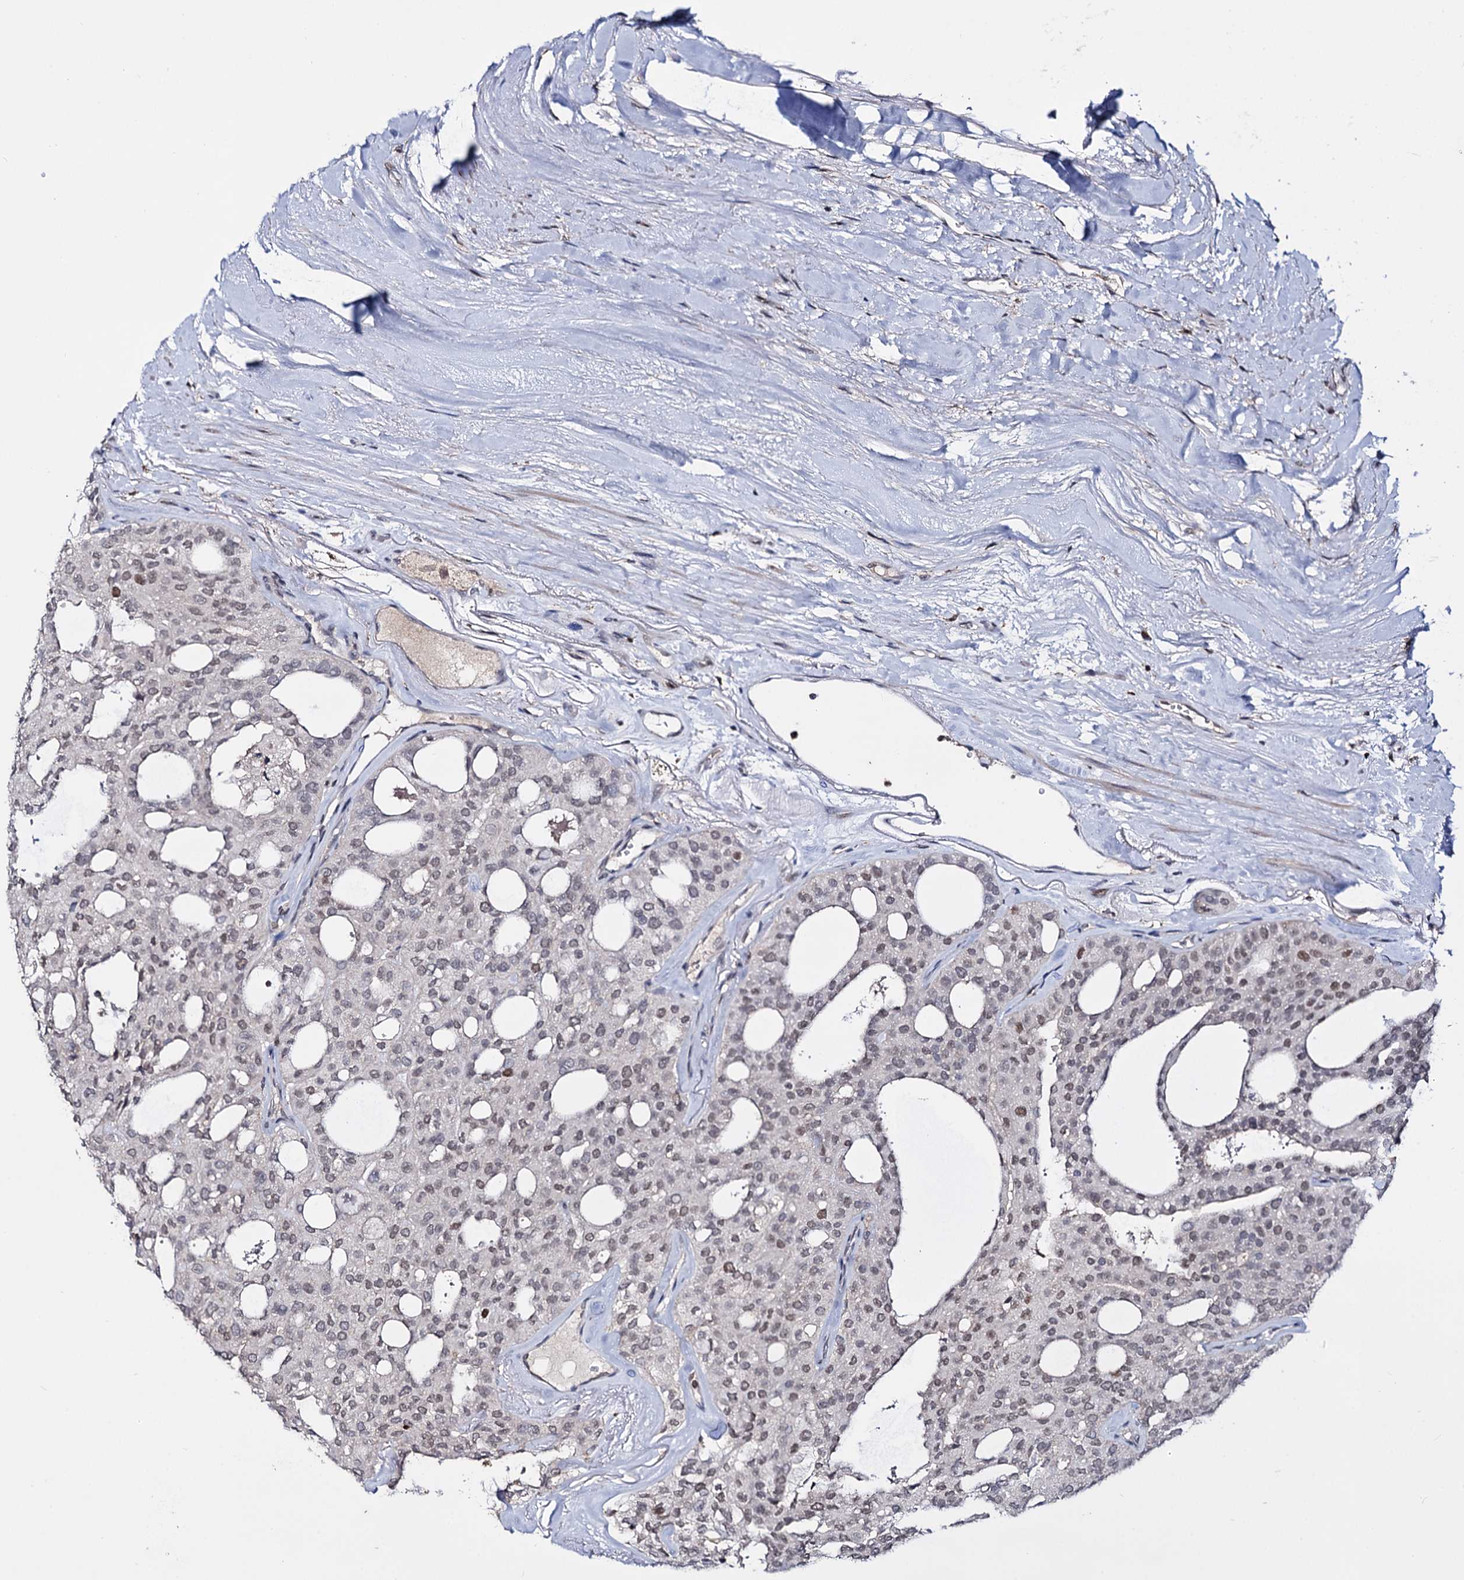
{"staining": {"intensity": "weak", "quantity": "25%-75%", "location": "nuclear"}, "tissue": "thyroid cancer", "cell_type": "Tumor cells", "image_type": "cancer", "snomed": [{"axis": "morphology", "description": "Follicular adenoma carcinoma, NOS"}, {"axis": "topography", "description": "Thyroid gland"}], "caption": "High-magnification brightfield microscopy of thyroid follicular adenoma carcinoma stained with DAB (3,3'-diaminobenzidine) (brown) and counterstained with hematoxylin (blue). tumor cells exhibit weak nuclear positivity is identified in about25%-75% of cells.", "gene": "SMCHD1", "patient": {"sex": "male", "age": 75}}